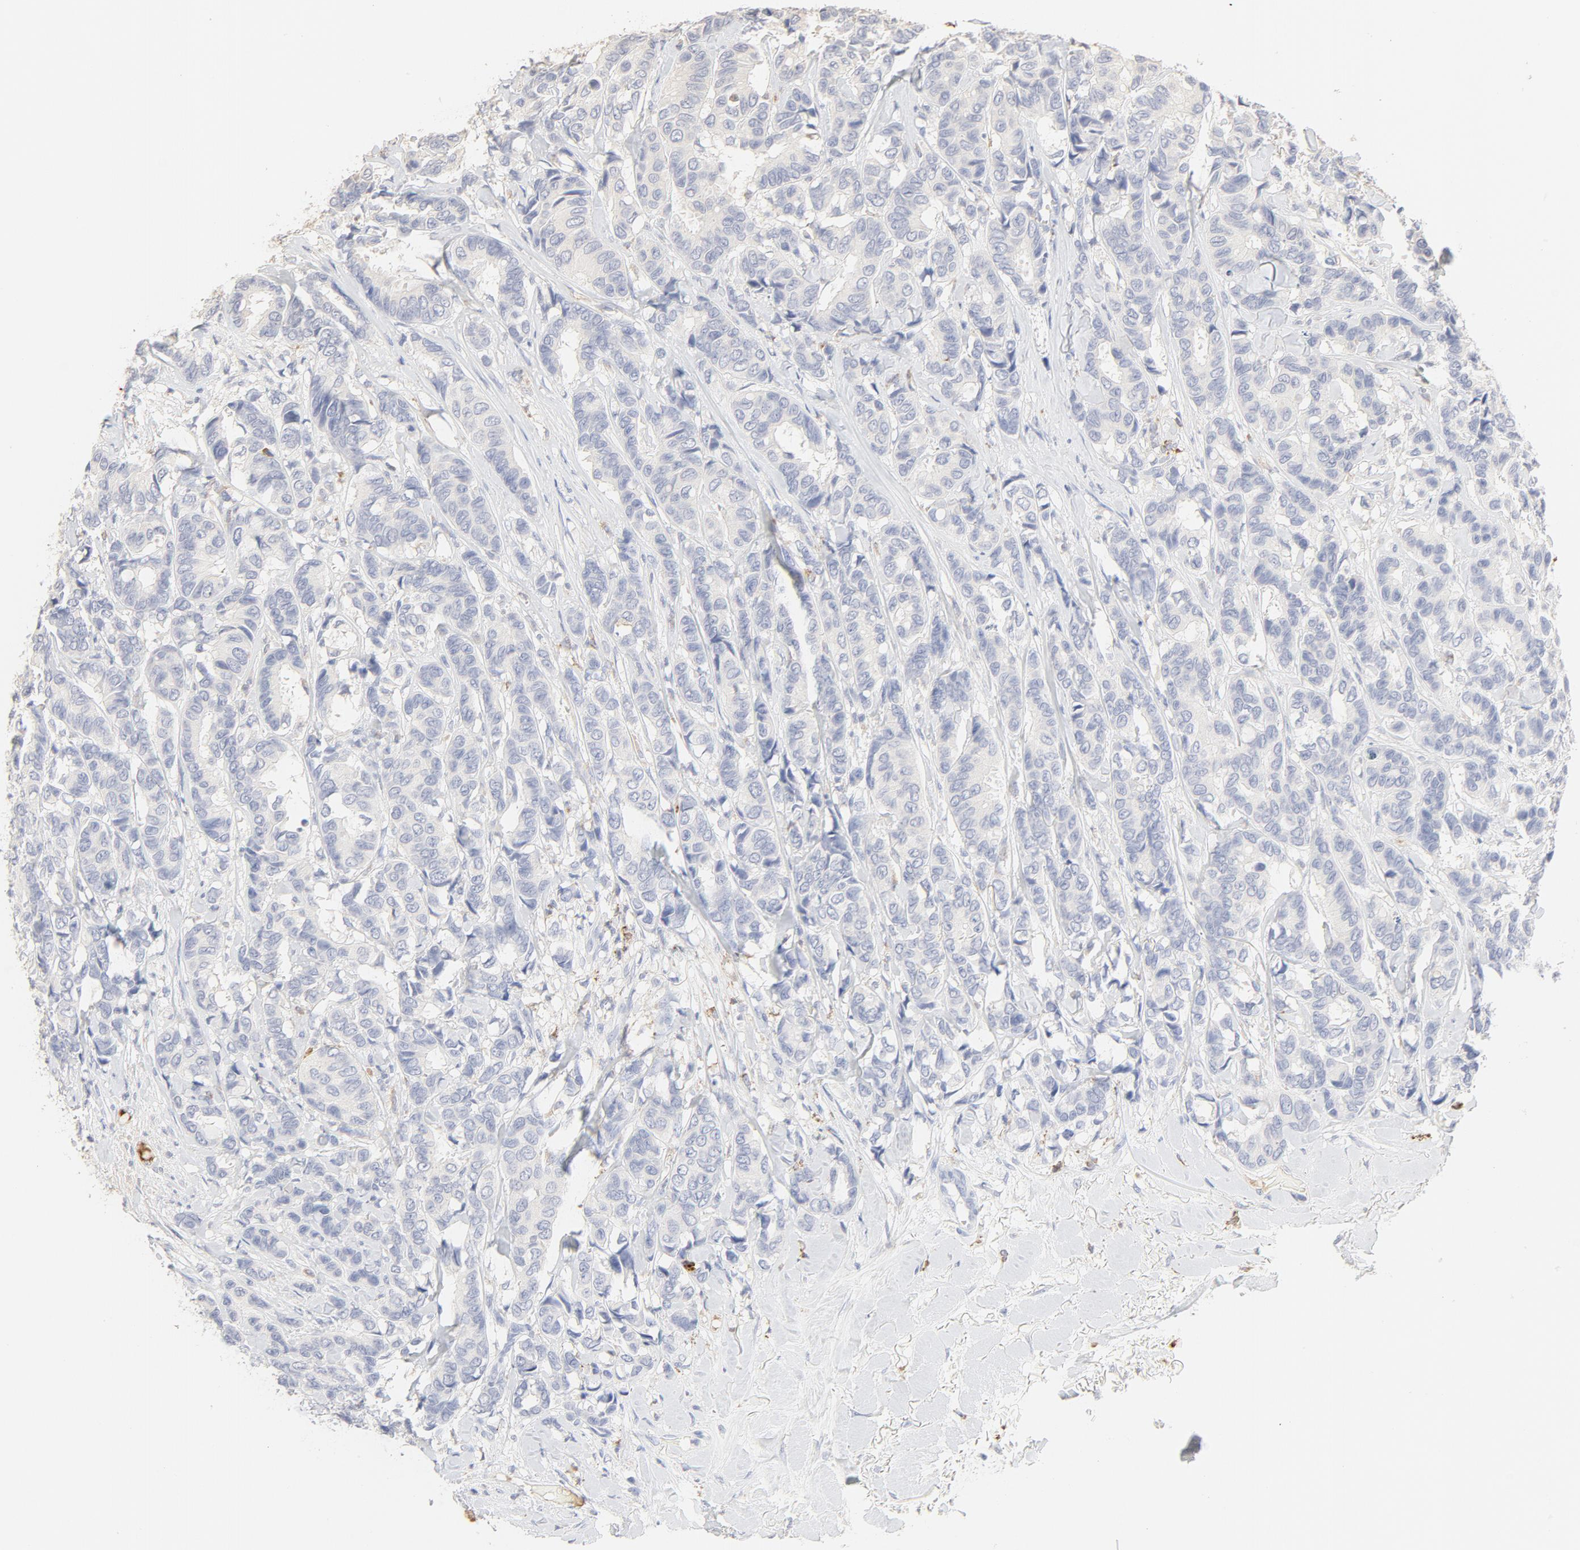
{"staining": {"intensity": "negative", "quantity": "none", "location": "none"}, "tissue": "breast cancer", "cell_type": "Tumor cells", "image_type": "cancer", "snomed": [{"axis": "morphology", "description": "Duct carcinoma"}, {"axis": "topography", "description": "Breast"}], "caption": "The image demonstrates no staining of tumor cells in breast infiltrating ductal carcinoma.", "gene": "FCGBP", "patient": {"sex": "female", "age": 87}}